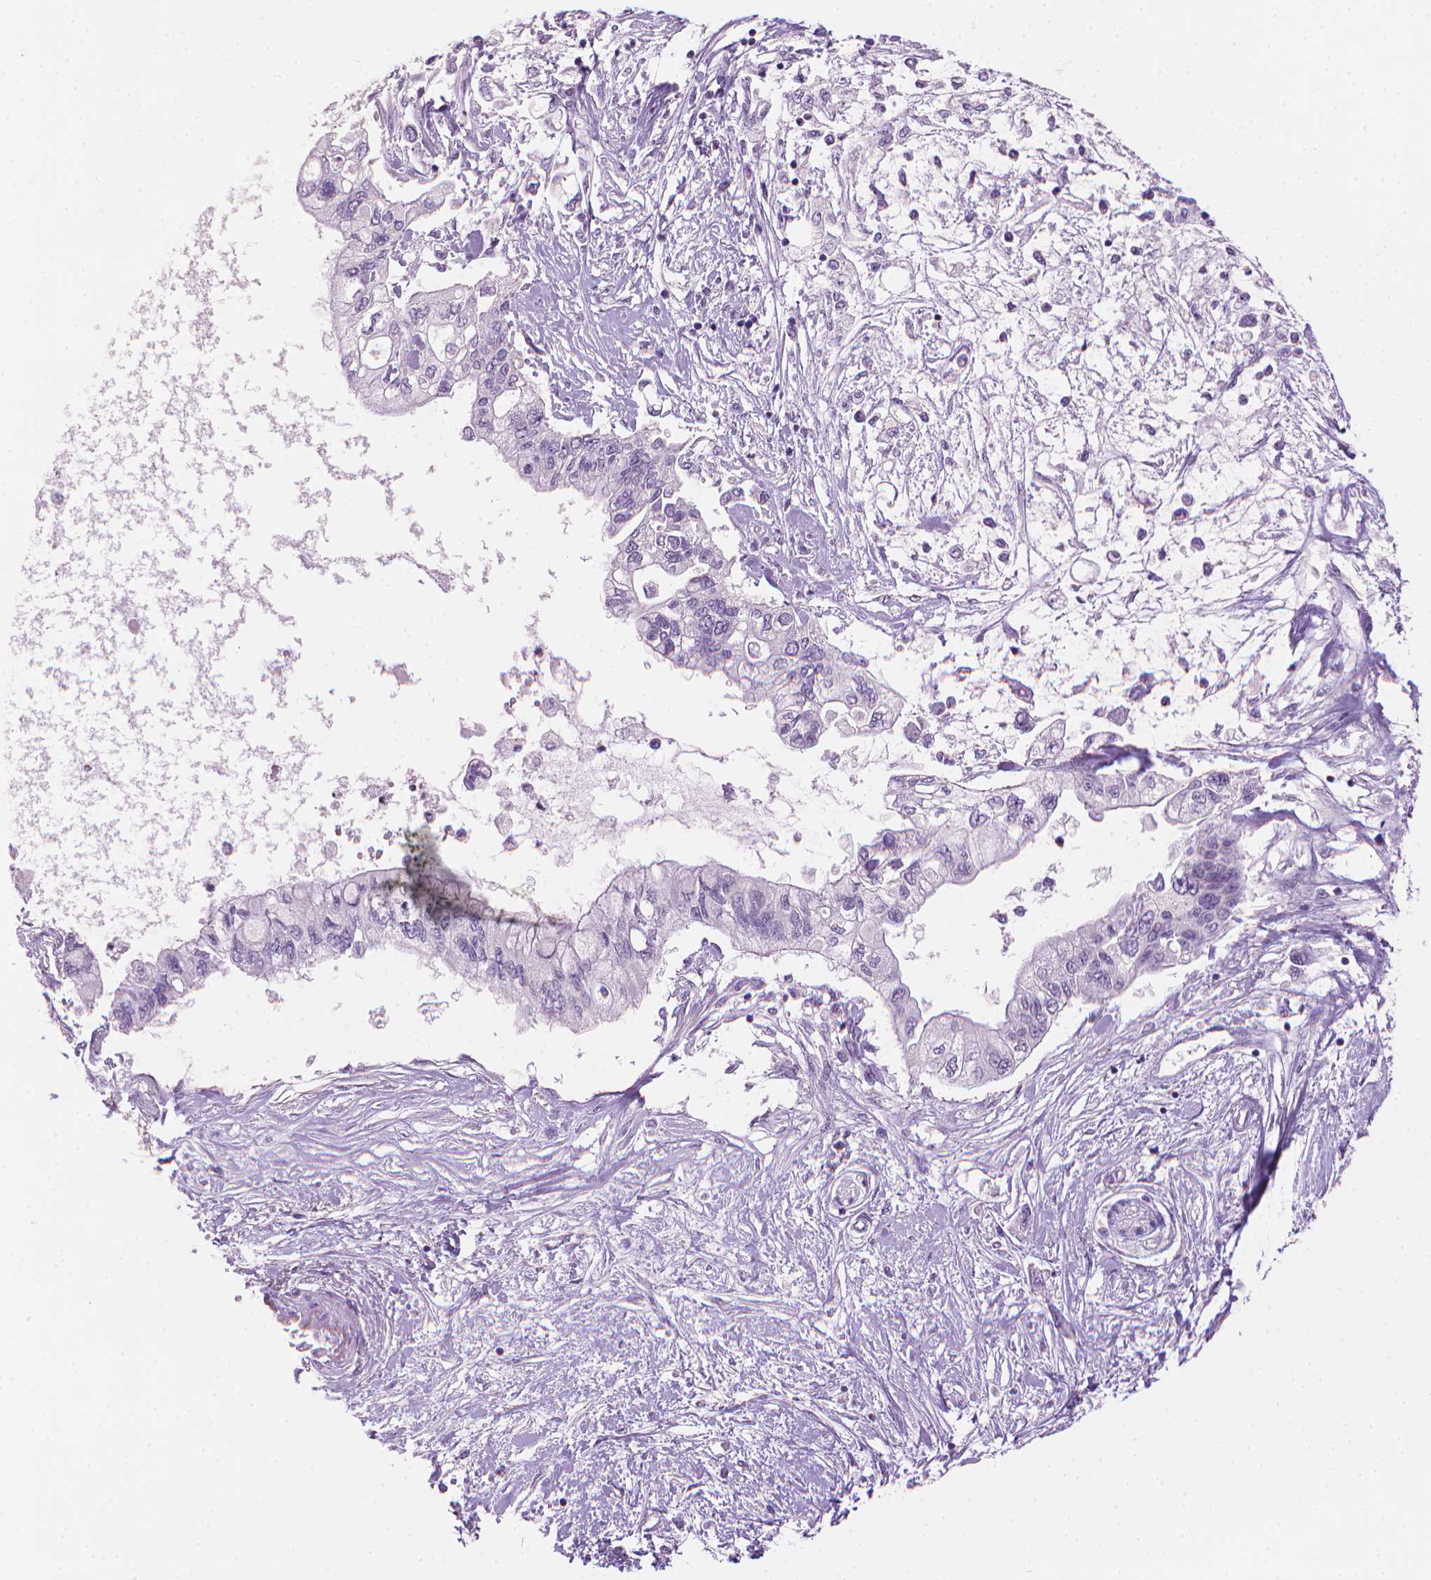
{"staining": {"intensity": "negative", "quantity": "none", "location": "none"}, "tissue": "pancreatic cancer", "cell_type": "Tumor cells", "image_type": "cancer", "snomed": [{"axis": "morphology", "description": "Adenocarcinoma, NOS"}, {"axis": "topography", "description": "Pancreas"}], "caption": "DAB (3,3'-diaminobenzidine) immunohistochemical staining of pancreatic adenocarcinoma demonstrates no significant positivity in tumor cells.", "gene": "MLANA", "patient": {"sex": "female", "age": 77}}